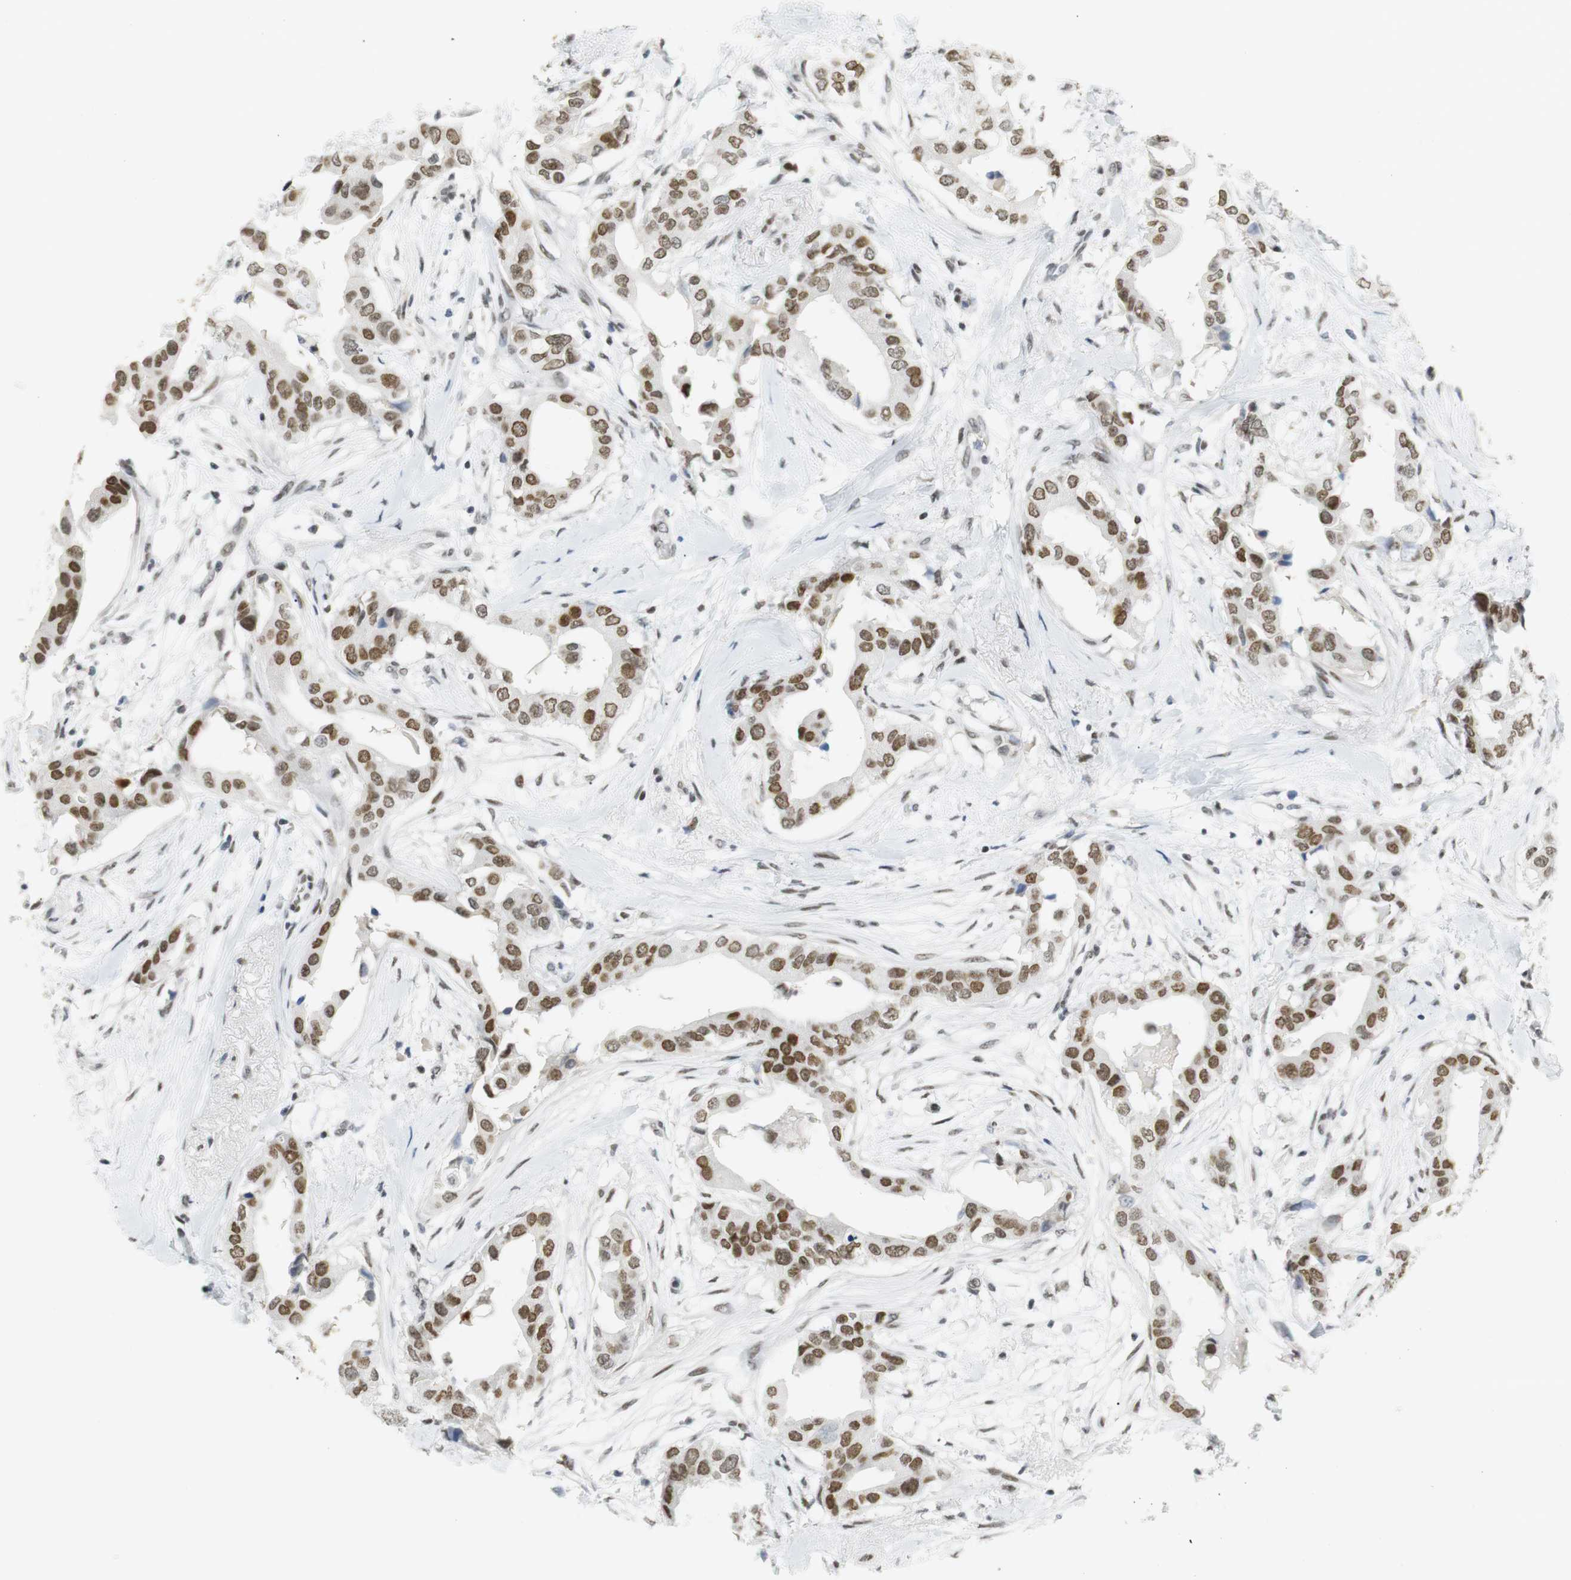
{"staining": {"intensity": "moderate", "quantity": ">75%", "location": "nuclear"}, "tissue": "breast cancer", "cell_type": "Tumor cells", "image_type": "cancer", "snomed": [{"axis": "morphology", "description": "Duct carcinoma"}, {"axis": "topography", "description": "Breast"}], "caption": "Immunohistochemical staining of human breast invasive ductal carcinoma displays moderate nuclear protein expression in approximately >75% of tumor cells. (DAB IHC with brightfield microscopy, high magnification).", "gene": "BMI1", "patient": {"sex": "female", "age": 40}}